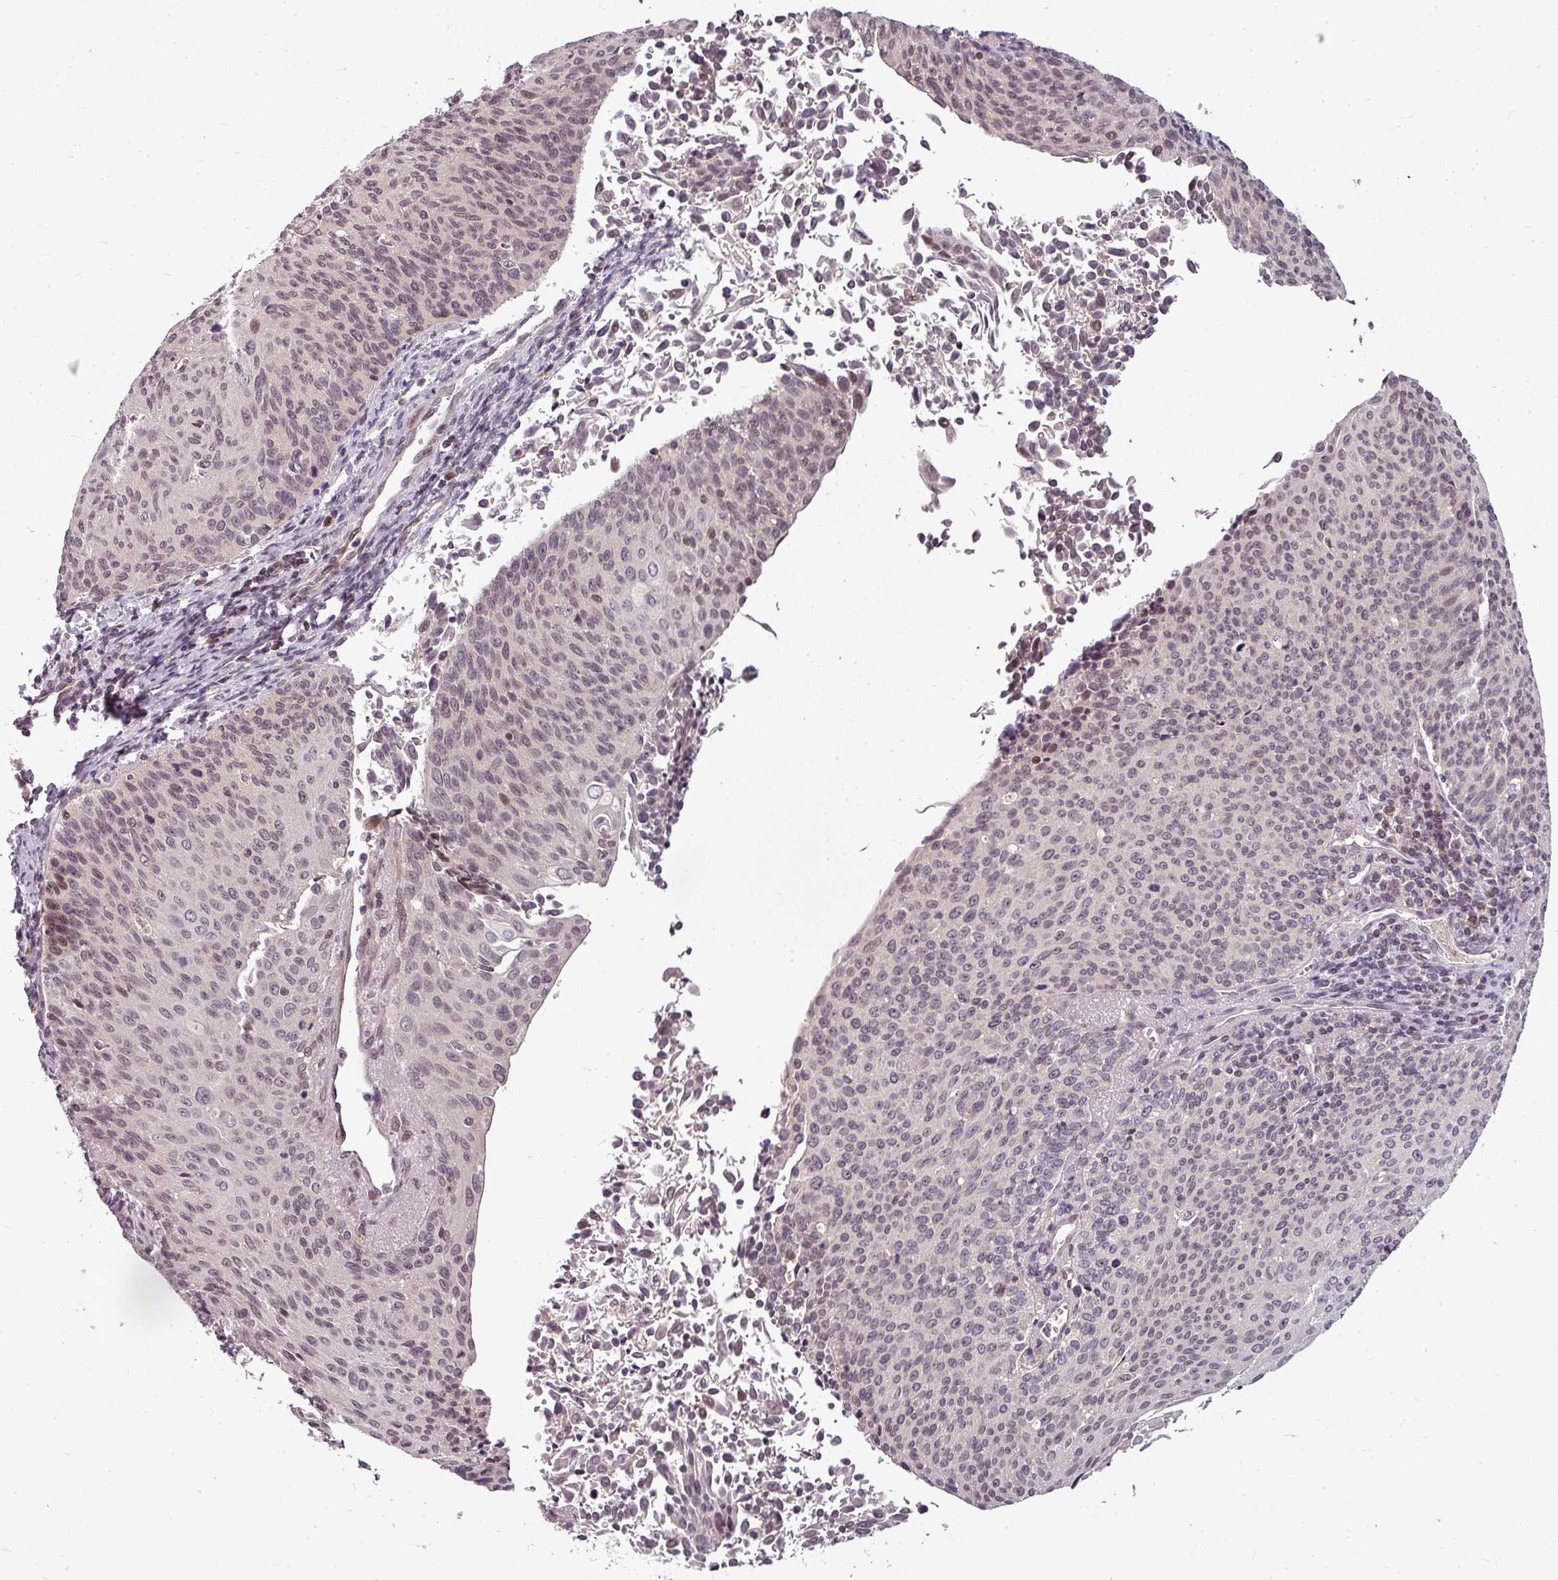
{"staining": {"intensity": "weak", "quantity": "25%-75%", "location": "nuclear"}, "tissue": "cervical cancer", "cell_type": "Tumor cells", "image_type": "cancer", "snomed": [{"axis": "morphology", "description": "Squamous cell carcinoma, NOS"}, {"axis": "topography", "description": "Cervix"}], "caption": "Weak nuclear positivity is identified in about 25%-75% of tumor cells in cervical squamous cell carcinoma.", "gene": "CLIC1", "patient": {"sex": "female", "age": 55}}